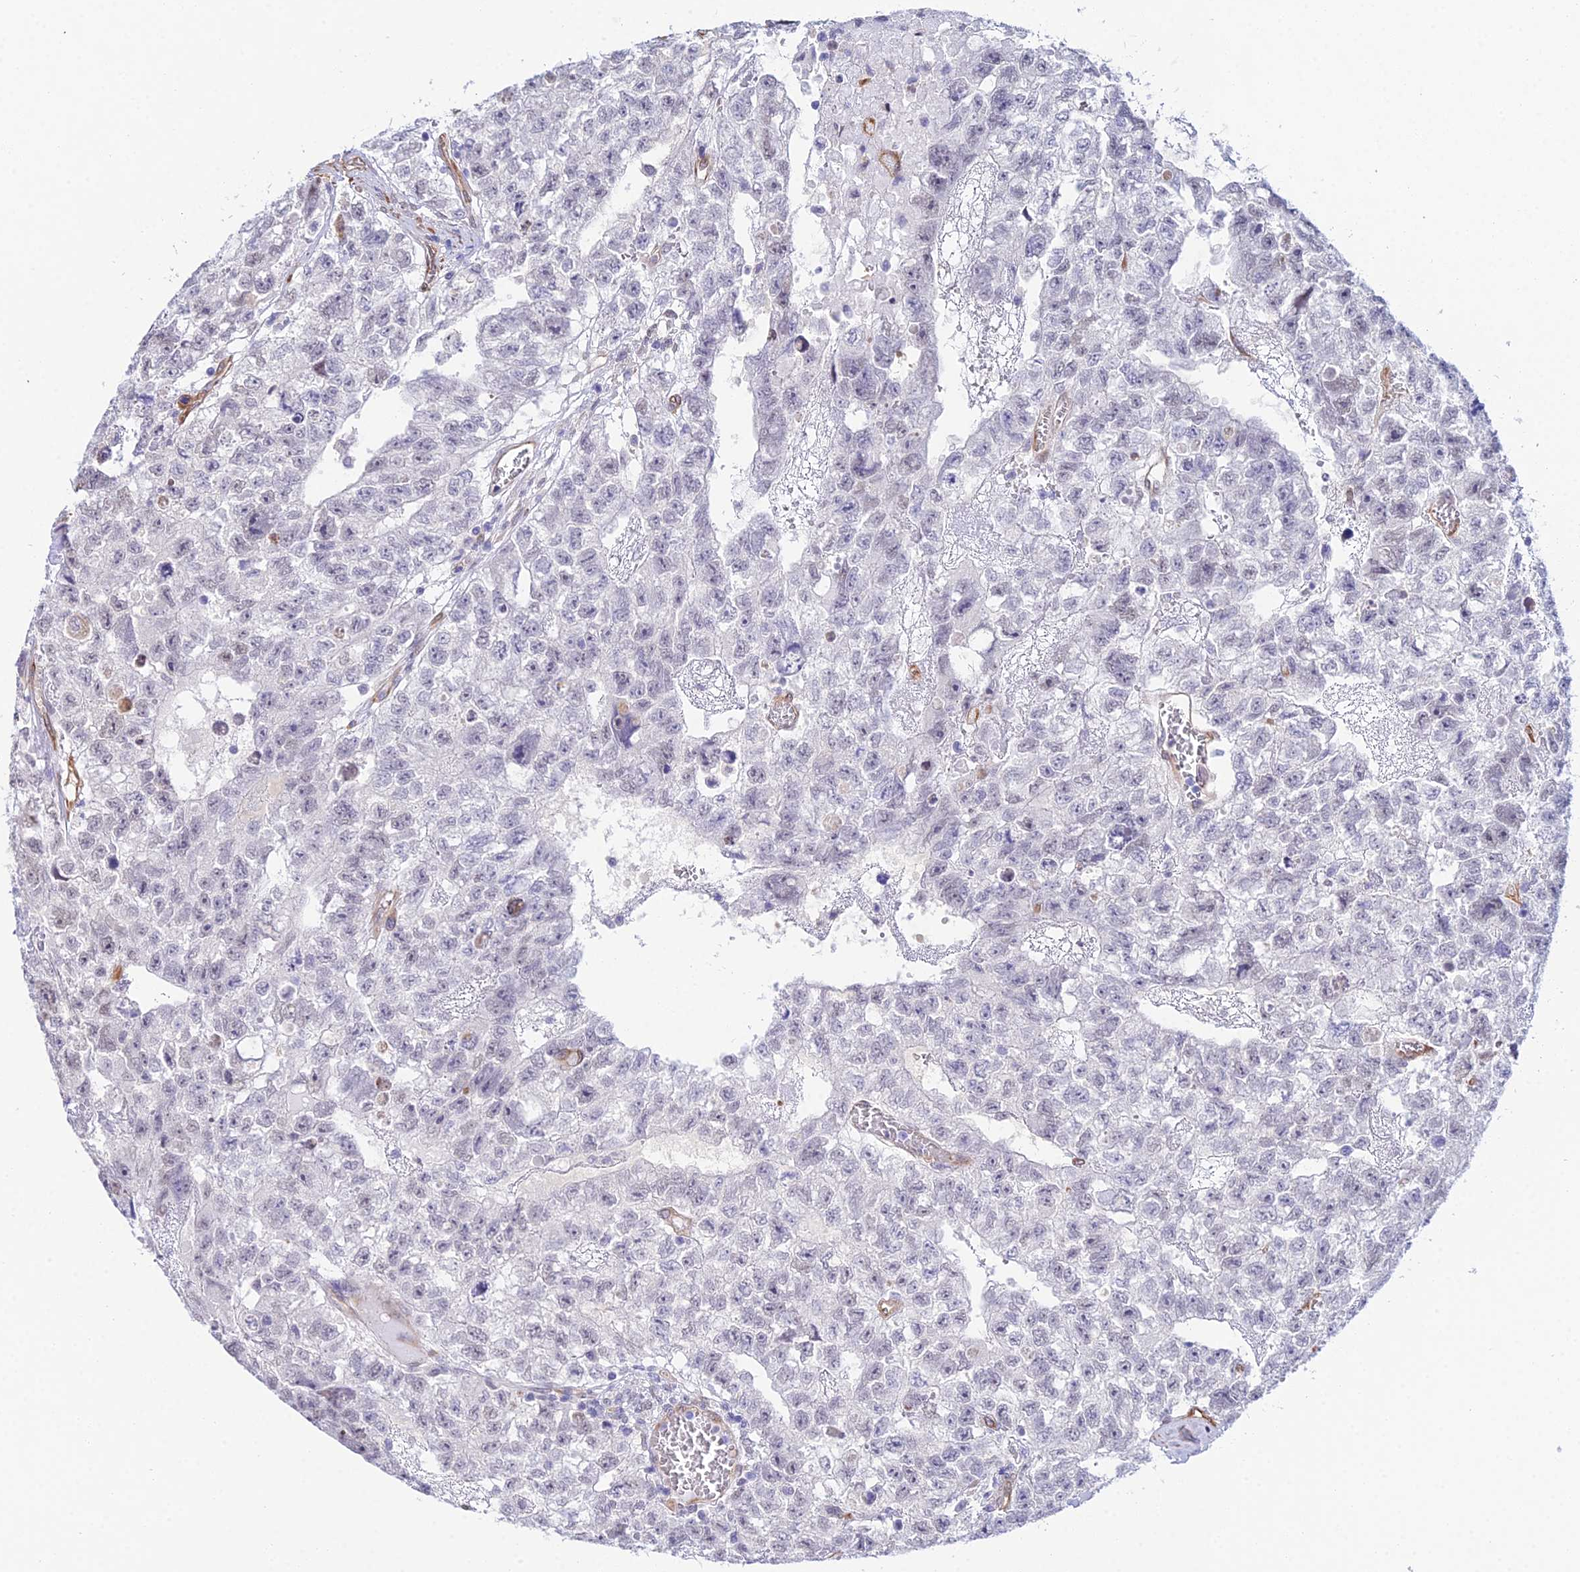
{"staining": {"intensity": "negative", "quantity": "none", "location": "none"}, "tissue": "testis cancer", "cell_type": "Tumor cells", "image_type": "cancer", "snomed": [{"axis": "morphology", "description": "Carcinoma, Embryonal, NOS"}, {"axis": "topography", "description": "Testis"}], "caption": "The photomicrograph reveals no staining of tumor cells in testis cancer (embryonal carcinoma).", "gene": "MXRA7", "patient": {"sex": "male", "age": 26}}